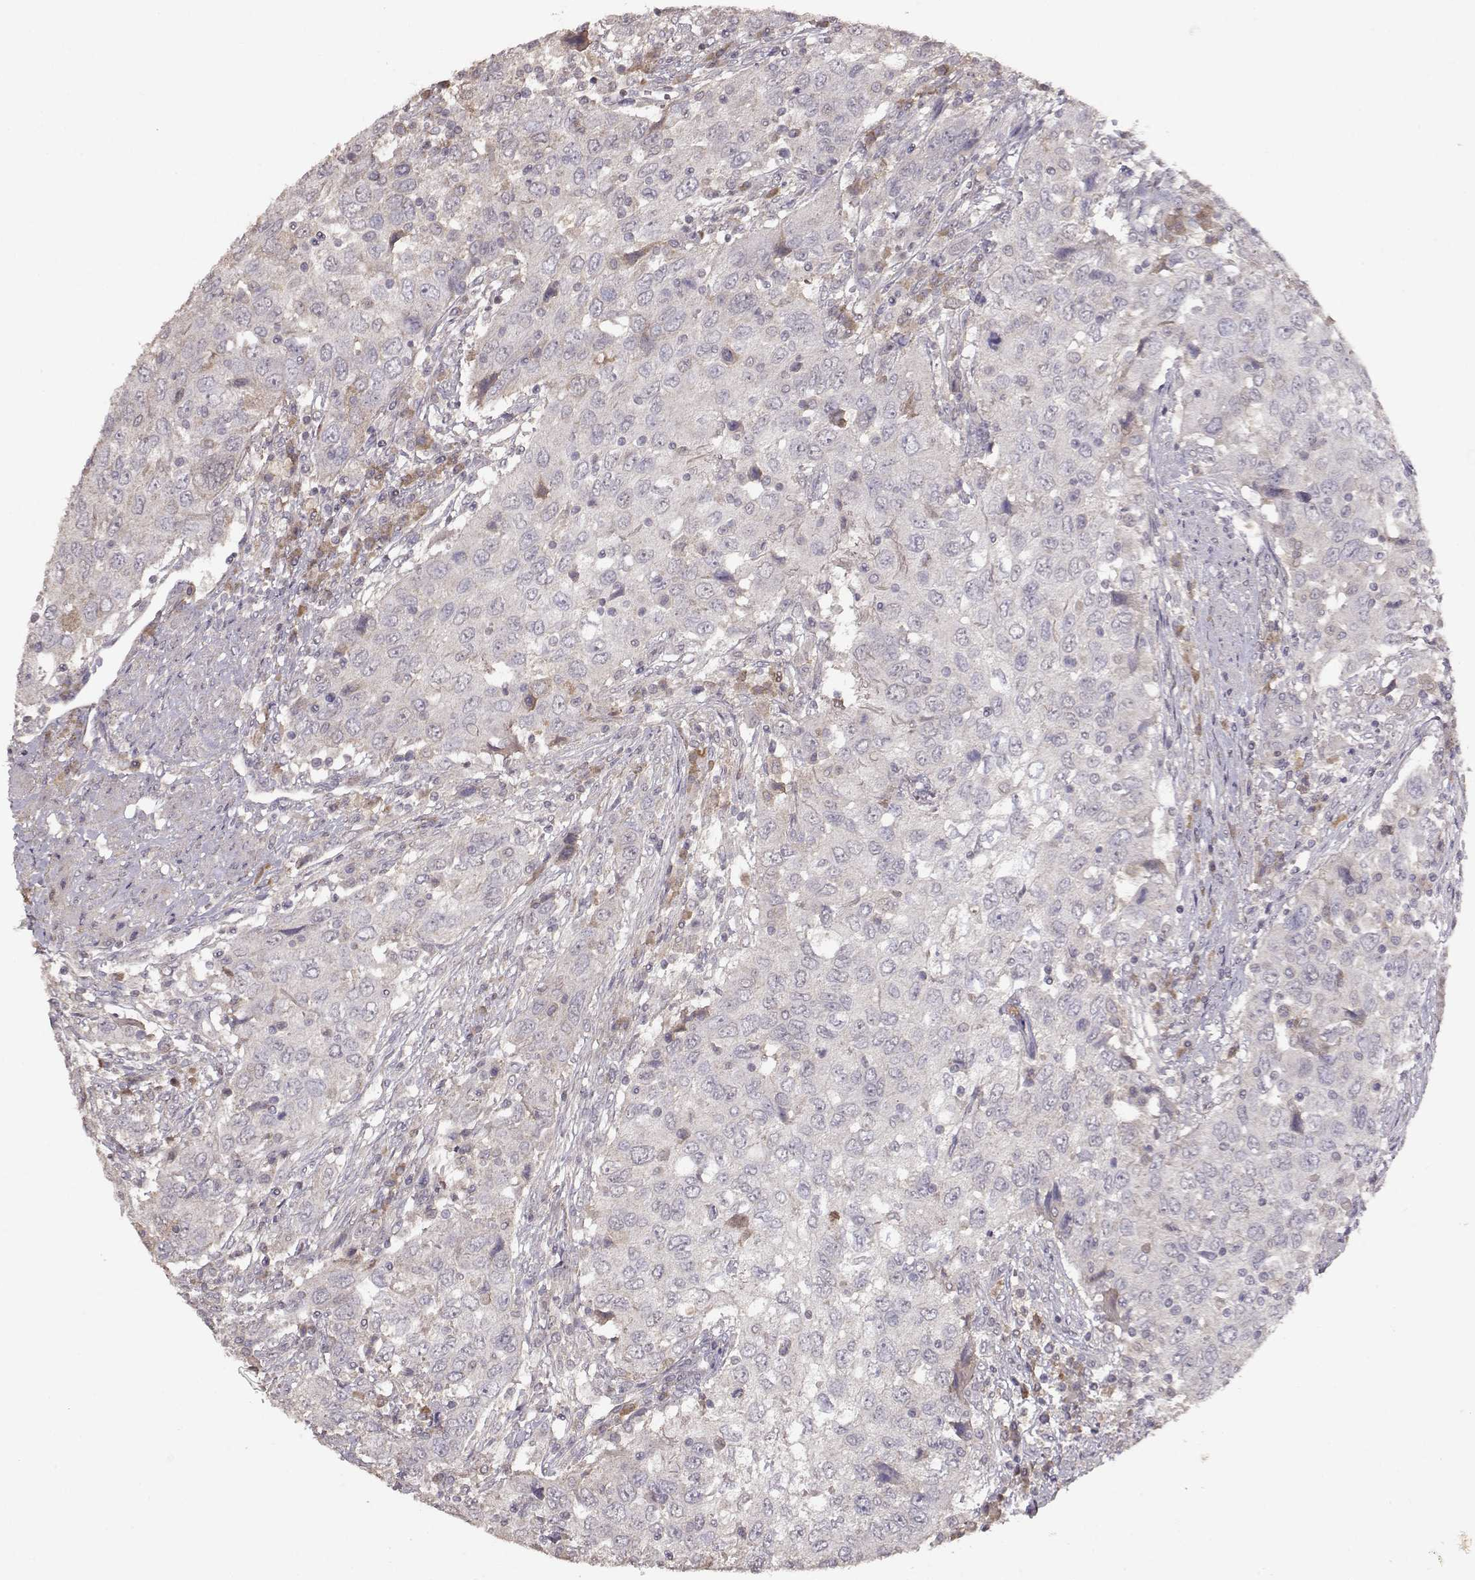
{"staining": {"intensity": "weak", "quantity": "<25%", "location": "cytoplasmic/membranous"}, "tissue": "urothelial cancer", "cell_type": "Tumor cells", "image_type": "cancer", "snomed": [{"axis": "morphology", "description": "Urothelial carcinoma, High grade"}, {"axis": "topography", "description": "Urinary bladder"}], "caption": "This is a histopathology image of immunohistochemistry staining of urothelial carcinoma (high-grade), which shows no positivity in tumor cells. (DAB (3,3'-diaminobenzidine) IHC with hematoxylin counter stain).", "gene": "PMCH", "patient": {"sex": "male", "age": 76}}